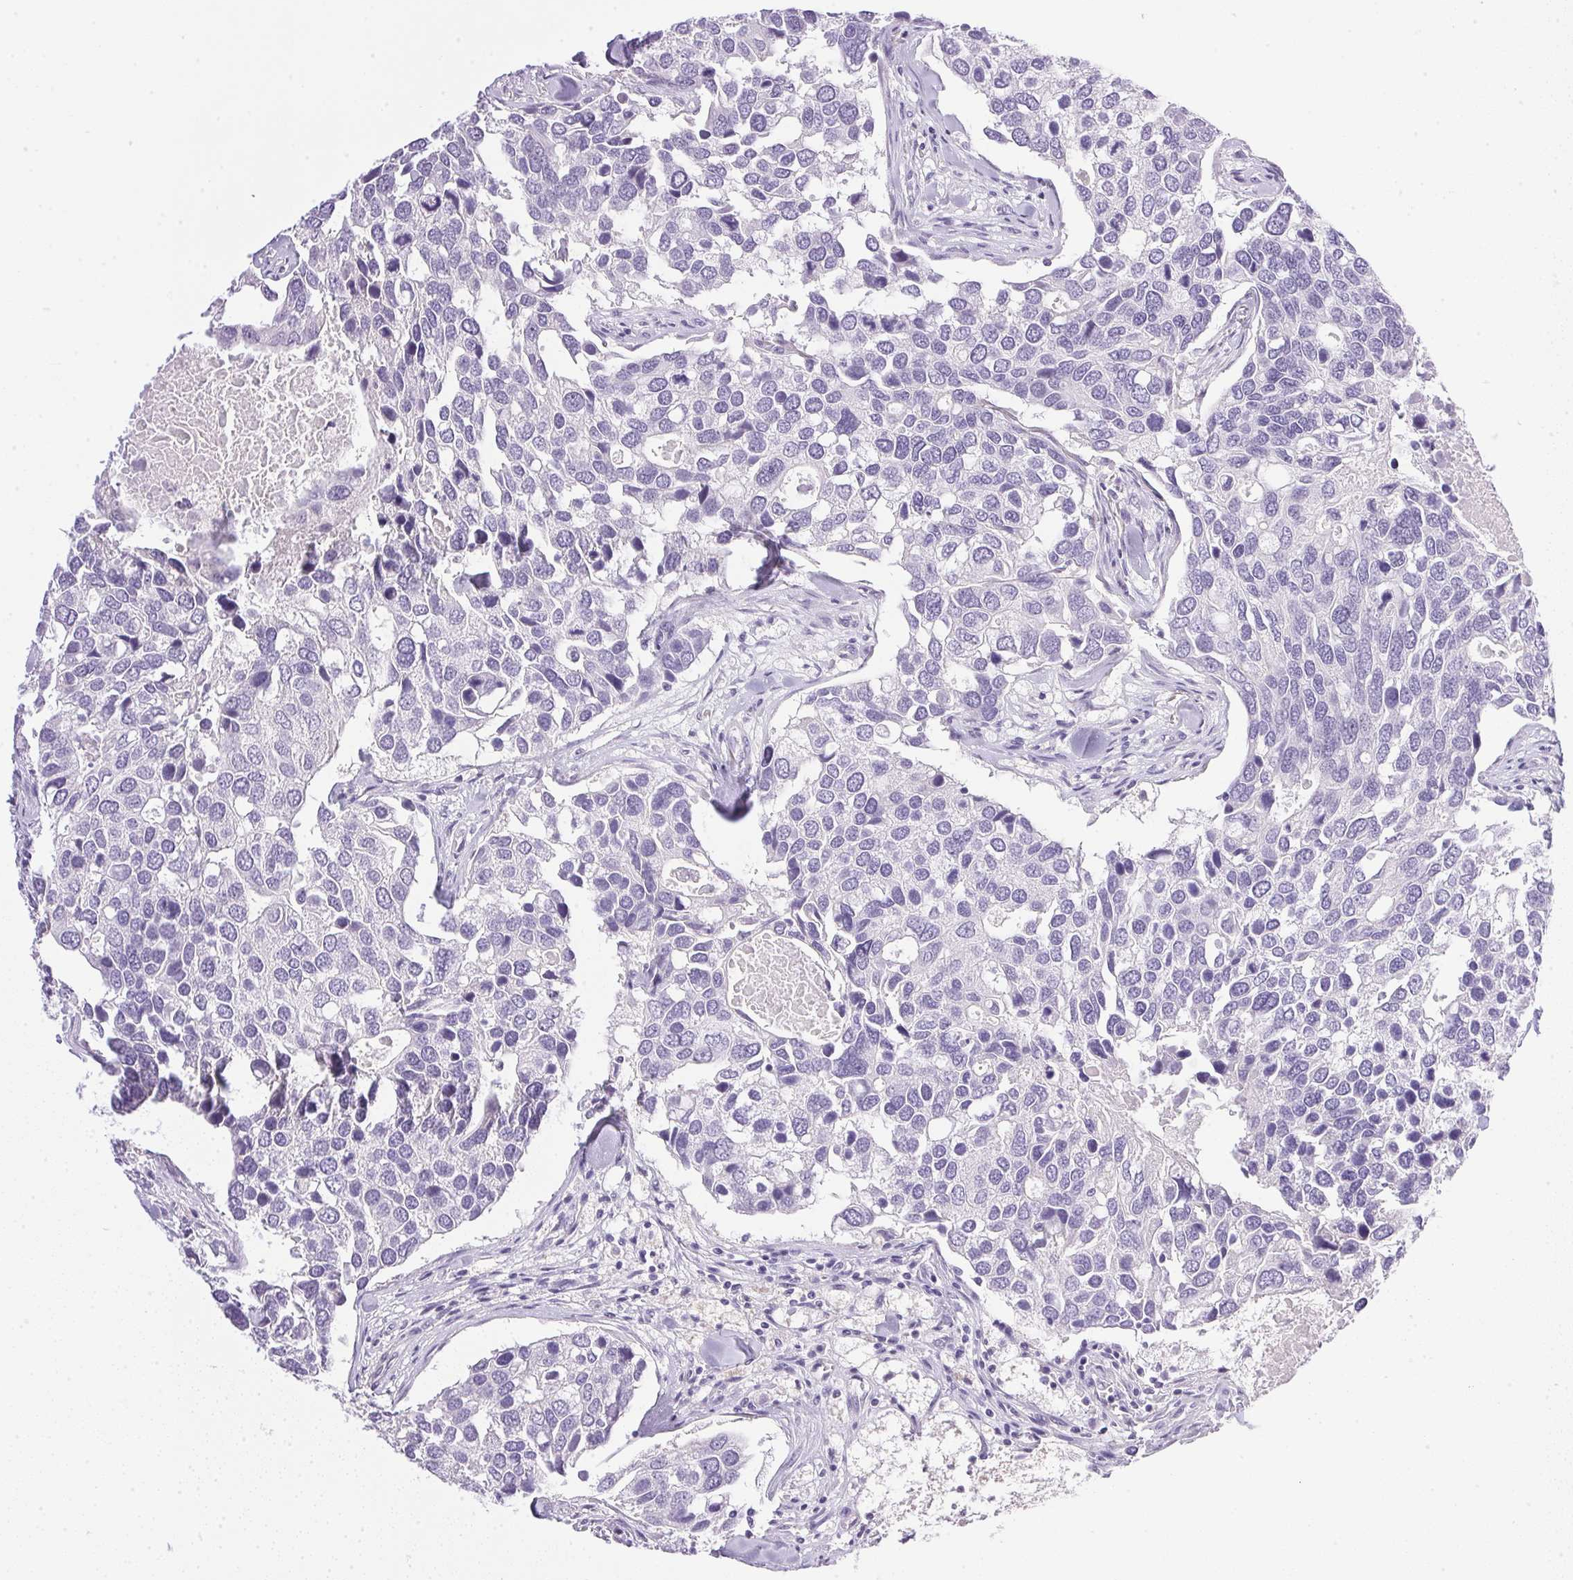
{"staining": {"intensity": "negative", "quantity": "none", "location": "none"}, "tissue": "breast cancer", "cell_type": "Tumor cells", "image_type": "cancer", "snomed": [{"axis": "morphology", "description": "Duct carcinoma"}, {"axis": "topography", "description": "Breast"}], "caption": "Immunohistochemistry (IHC) micrograph of neoplastic tissue: breast cancer stained with DAB shows no significant protein staining in tumor cells. The staining is performed using DAB brown chromogen with nuclei counter-stained in using hematoxylin.", "gene": "ATP6V0A4", "patient": {"sex": "female", "age": 83}}